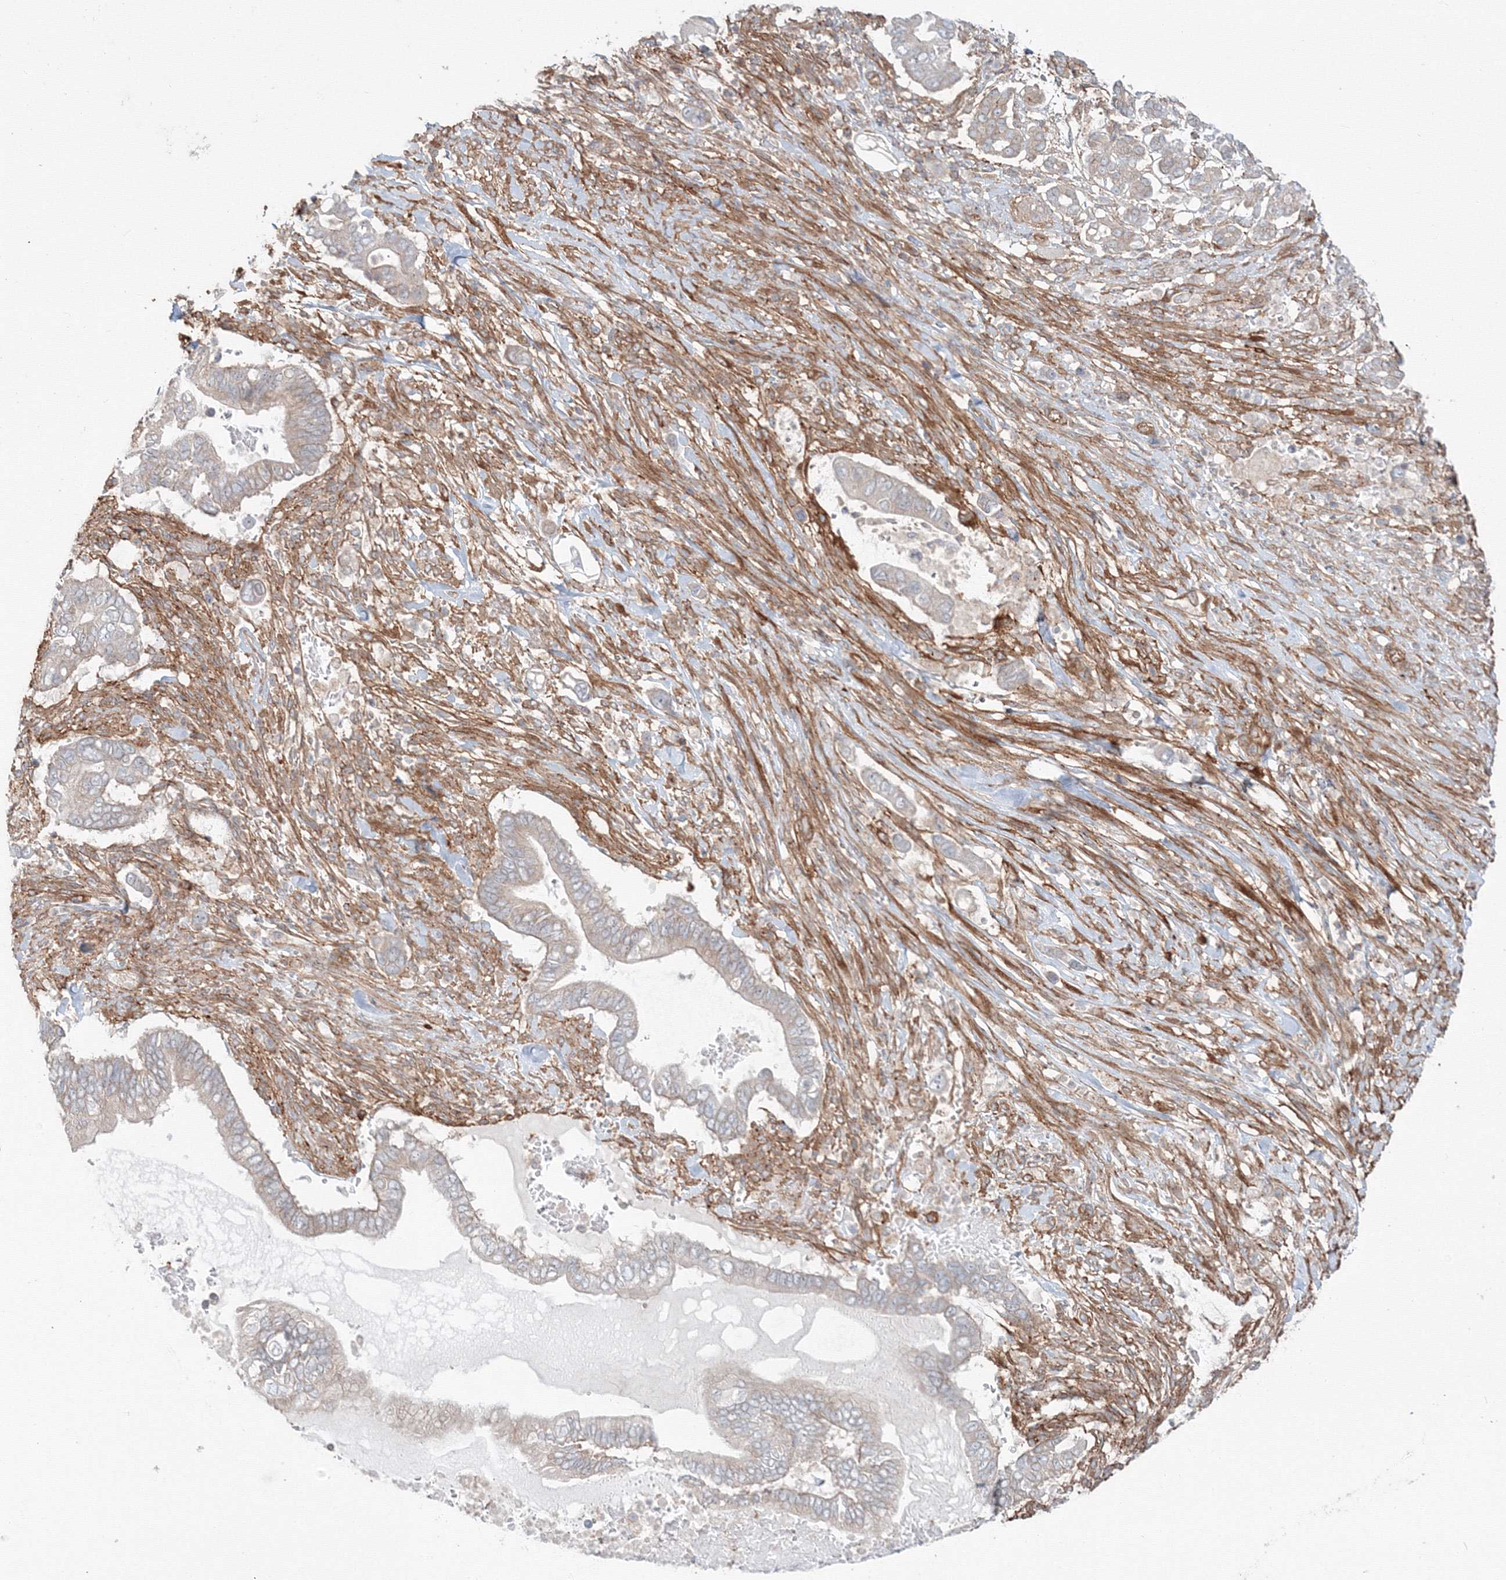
{"staining": {"intensity": "negative", "quantity": "none", "location": "none"}, "tissue": "pancreatic cancer", "cell_type": "Tumor cells", "image_type": "cancer", "snomed": [{"axis": "morphology", "description": "Adenocarcinoma, NOS"}, {"axis": "topography", "description": "Pancreas"}], "caption": "A high-resolution micrograph shows immunohistochemistry (IHC) staining of pancreatic cancer, which shows no significant staining in tumor cells. (Brightfield microscopy of DAB (3,3'-diaminobenzidine) immunohistochemistry (IHC) at high magnification).", "gene": "SH3PXD2A", "patient": {"sex": "male", "age": 68}}